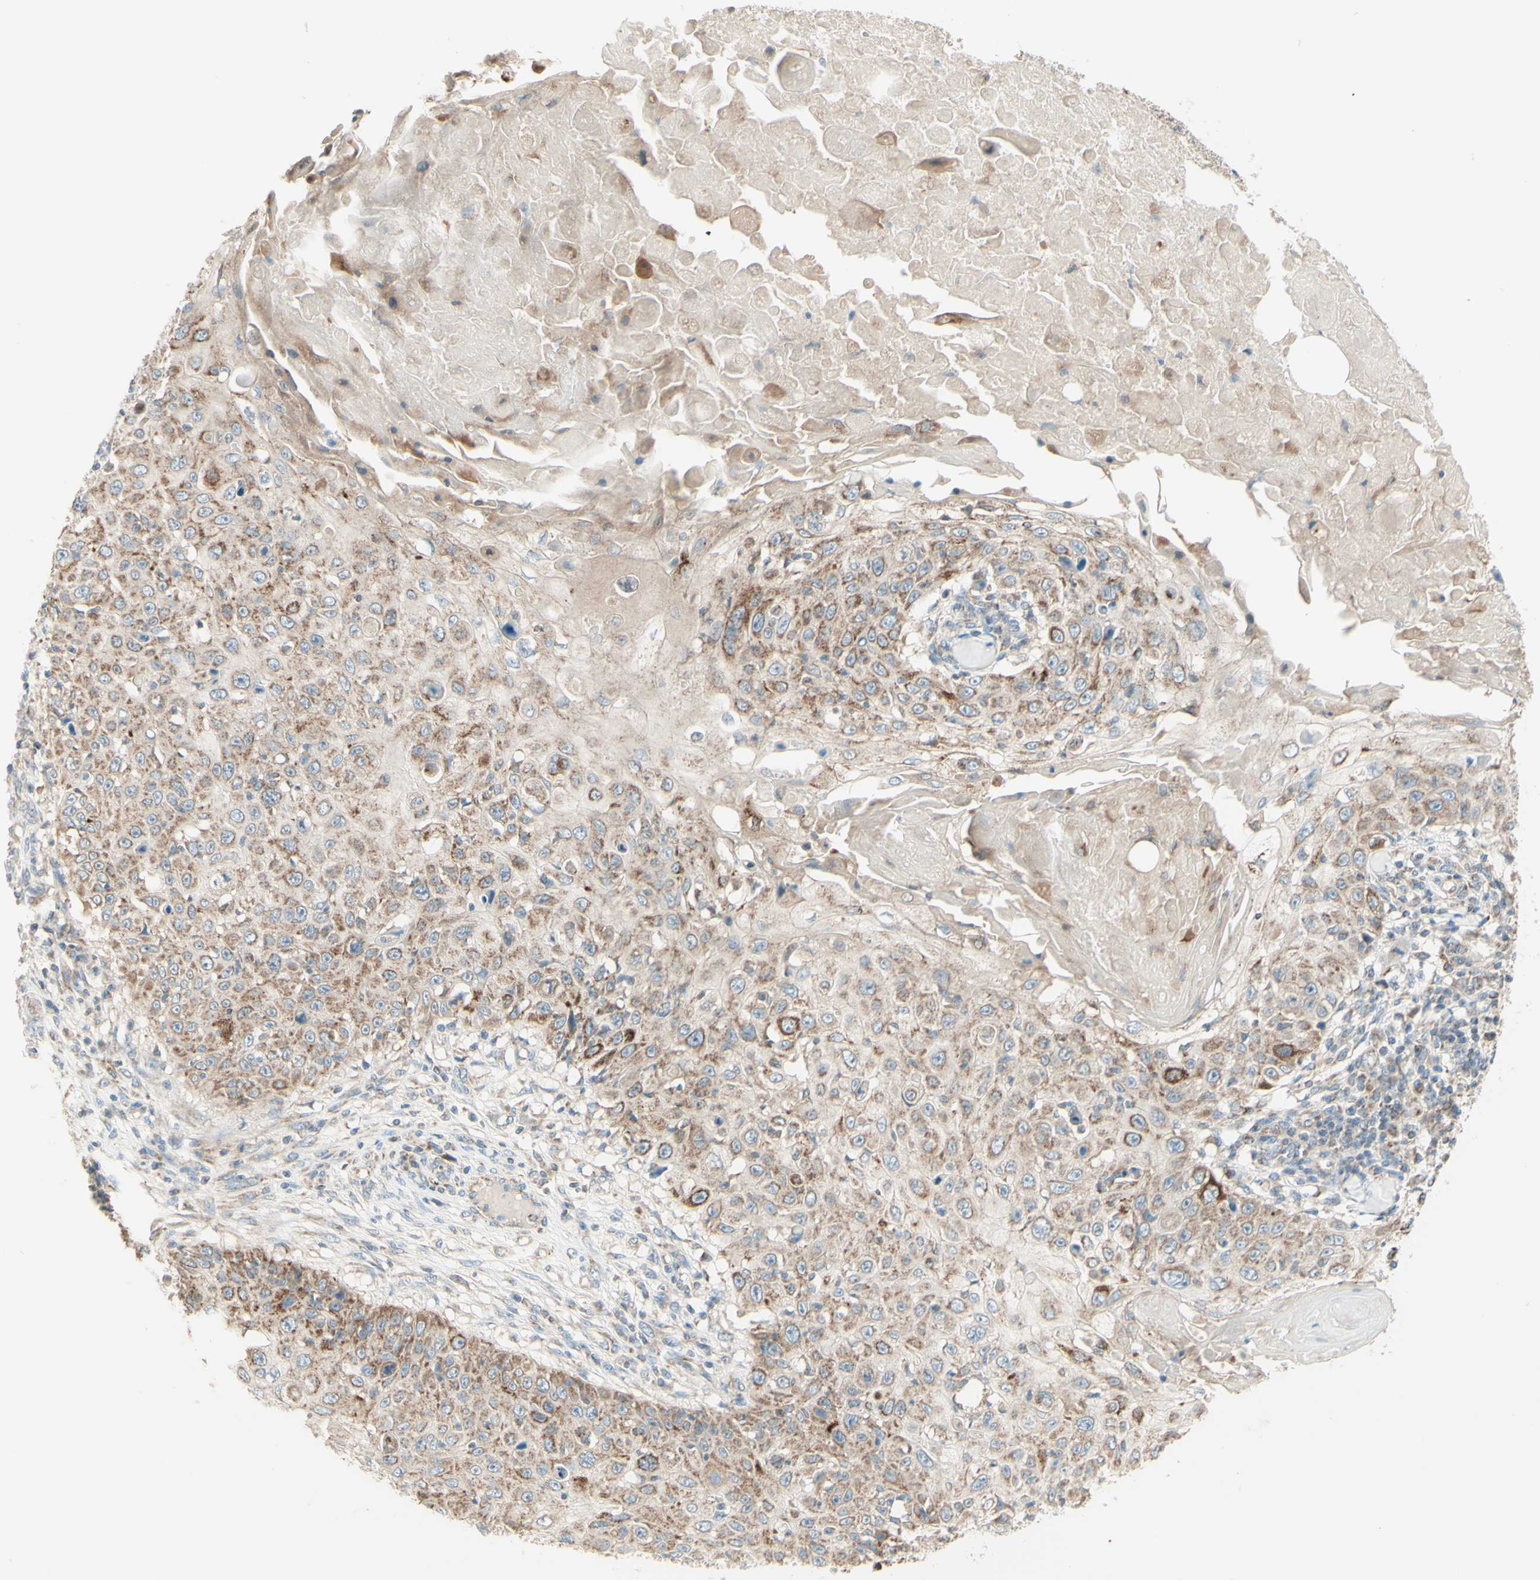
{"staining": {"intensity": "moderate", "quantity": ">75%", "location": "cytoplasmic/membranous"}, "tissue": "skin cancer", "cell_type": "Tumor cells", "image_type": "cancer", "snomed": [{"axis": "morphology", "description": "Squamous cell carcinoma, NOS"}, {"axis": "topography", "description": "Skin"}], "caption": "Immunohistochemistry (DAB (3,3'-diaminobenzidine)) staining of human skin squamous cell carcinoma demonstrates moderate cytoplasmic/membranous protein staining in about >75% of tumor cells. Immunohistochemistry (ihc) stains the protein in brown and the nuclei are stained blue.", "gene": "ARMC10", "patient": {"sex": "male", "age": 86}}